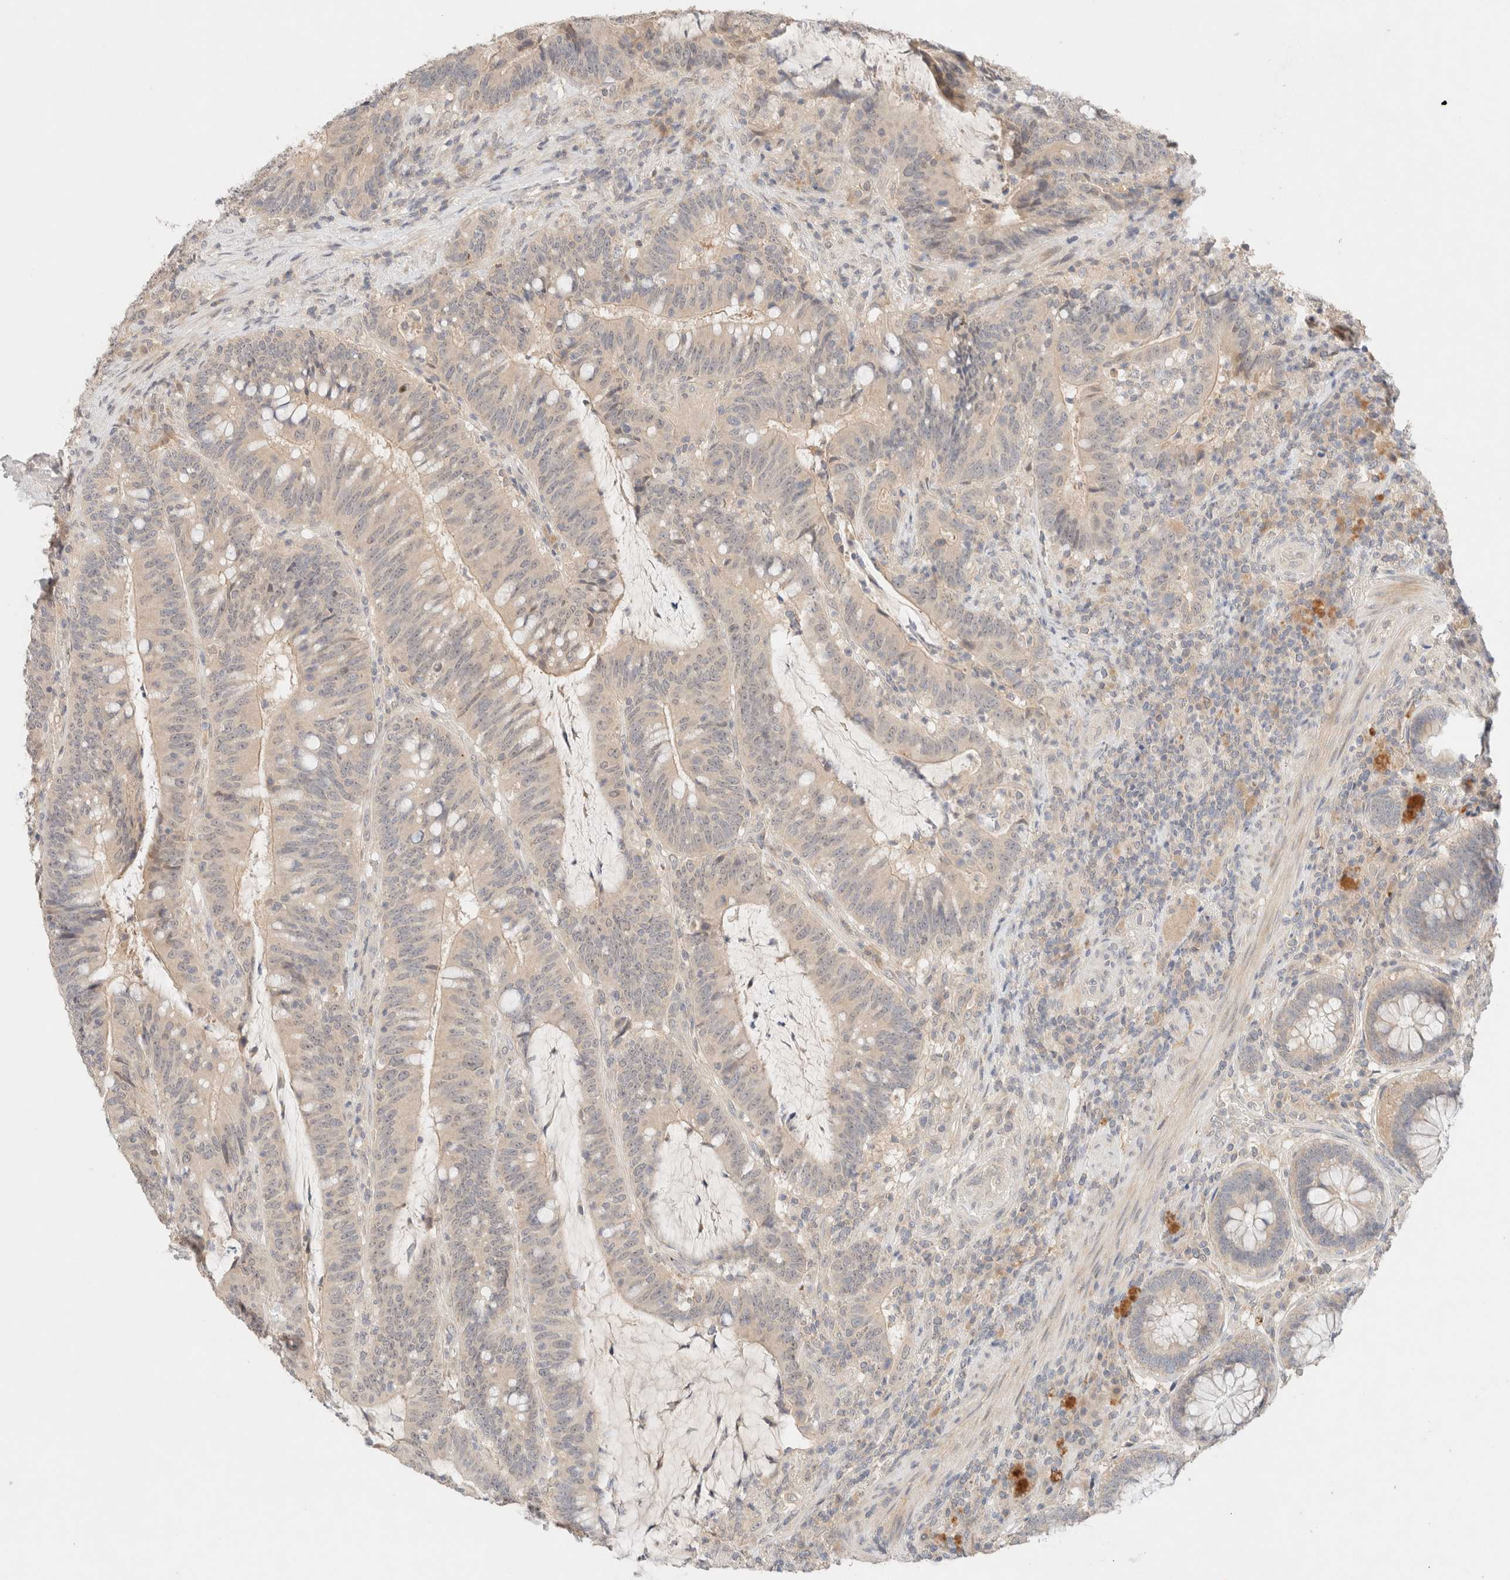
{"staining": {"intensity": "negative", "quantity": "none", "location": "none"}, "tissue": "colorectal cancer", "cell_type": "Tumor cells", "image_type": "cancer", "snomed": [{"axis": "morphology", "description": "Adenocarcinoma, NOS"}, {"axis": "topography", "description": "Colon"}], "caption": "Protein analysis of colorectal adenocarcinoma demonstrates no significant staining in tumor cells.", "gene": "SARM1", "patient": {"sex": "female", "age": 66}}